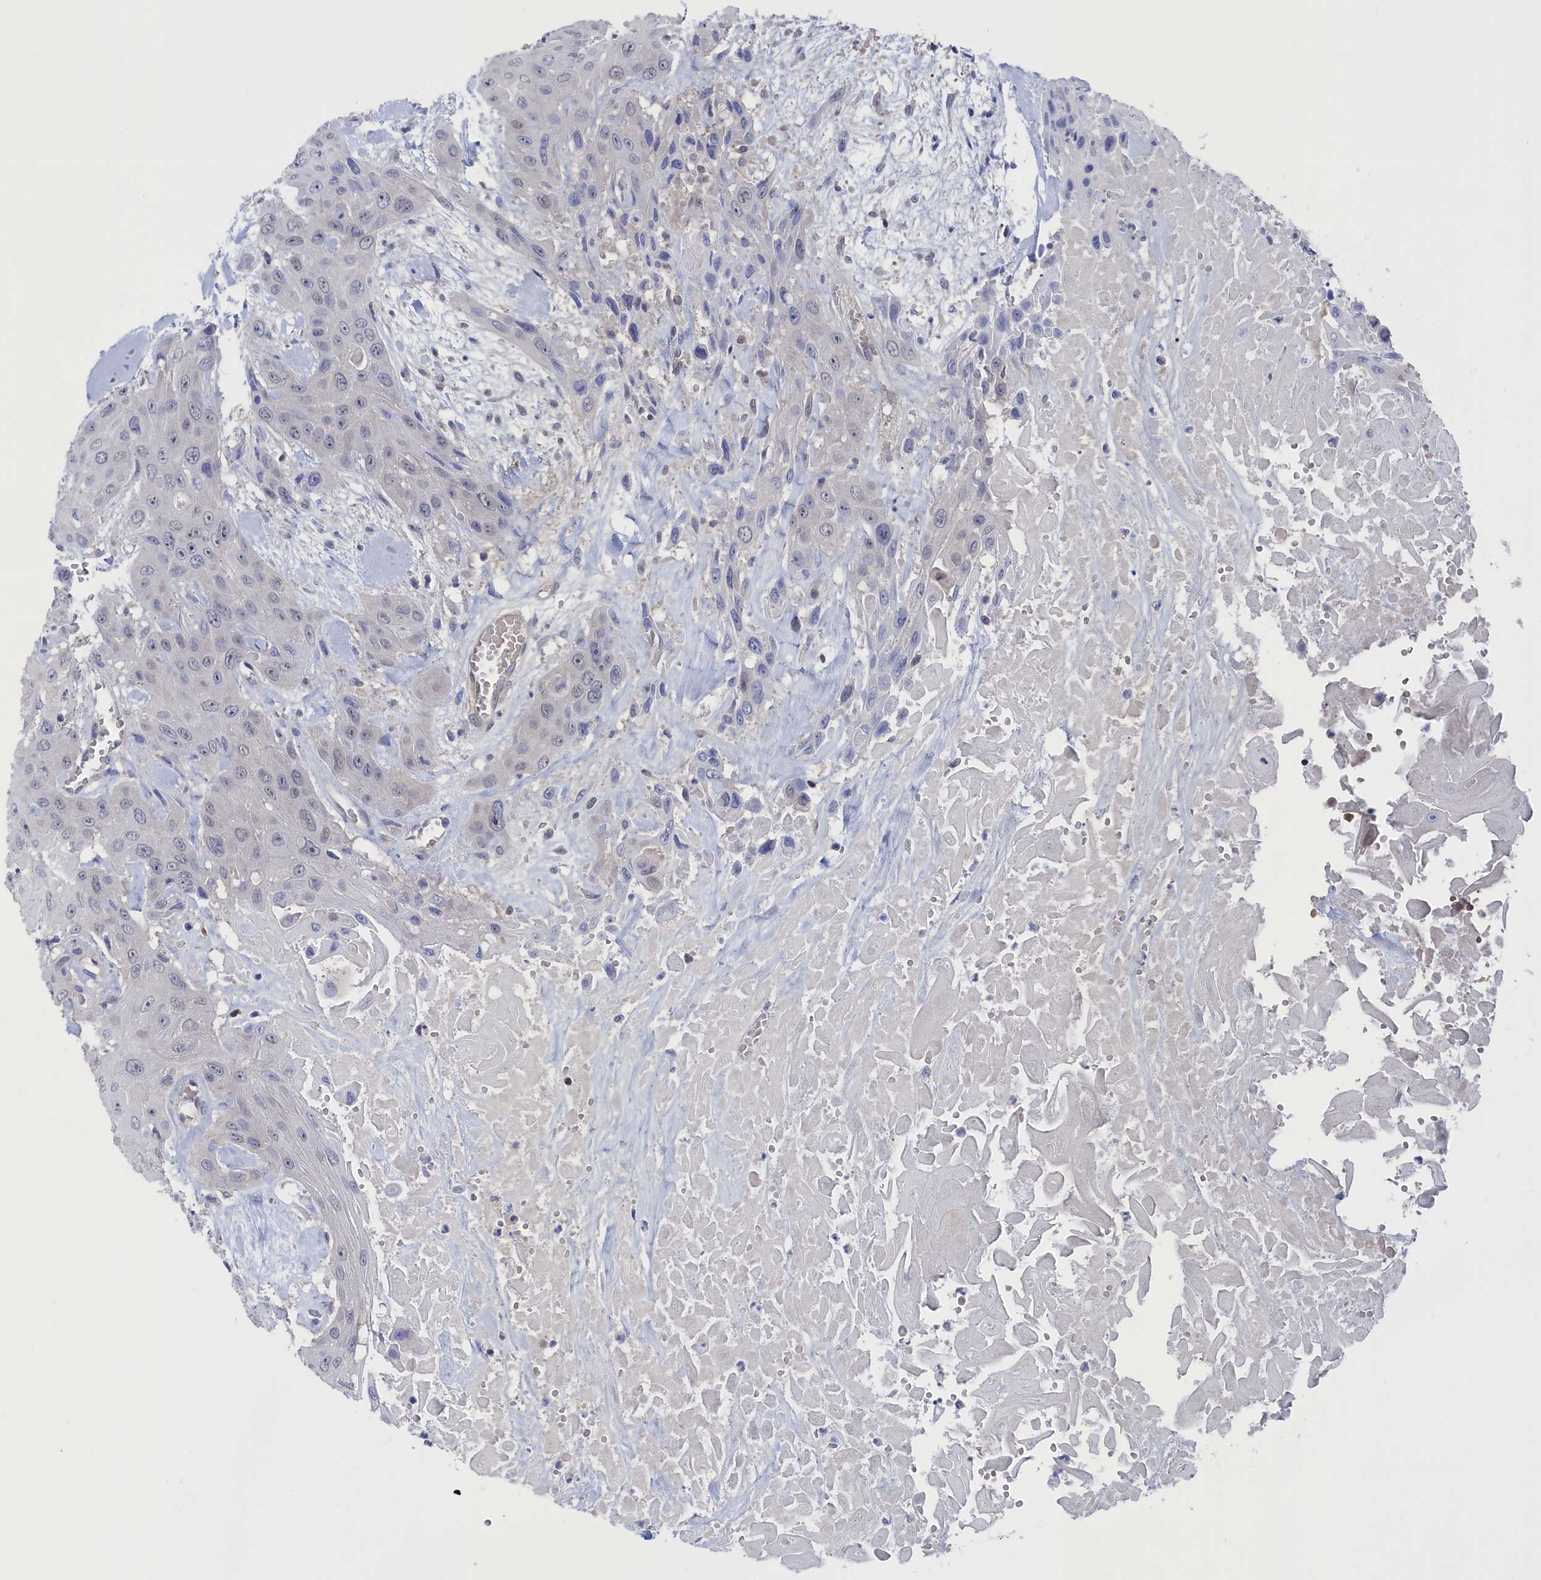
{"staining": {"intensity": "negative", "quantity": "none", "location": "none"}, "tissue": "head and neck cancer", "cell_type": "Tumor cells", "image_type": "cancer", "snomed": [{"axis": "morphology", "description": "Squamous cell carcinoma, NOS"}, {"axis": "topography", "description": "Head-Neck"}], "caption": "Immunohistochemistry (IHC) of human head and neck cancer shows no expression in tumor cells.", "gene": "NUTF2", "patient": {"sex": "male", "age": 81}}